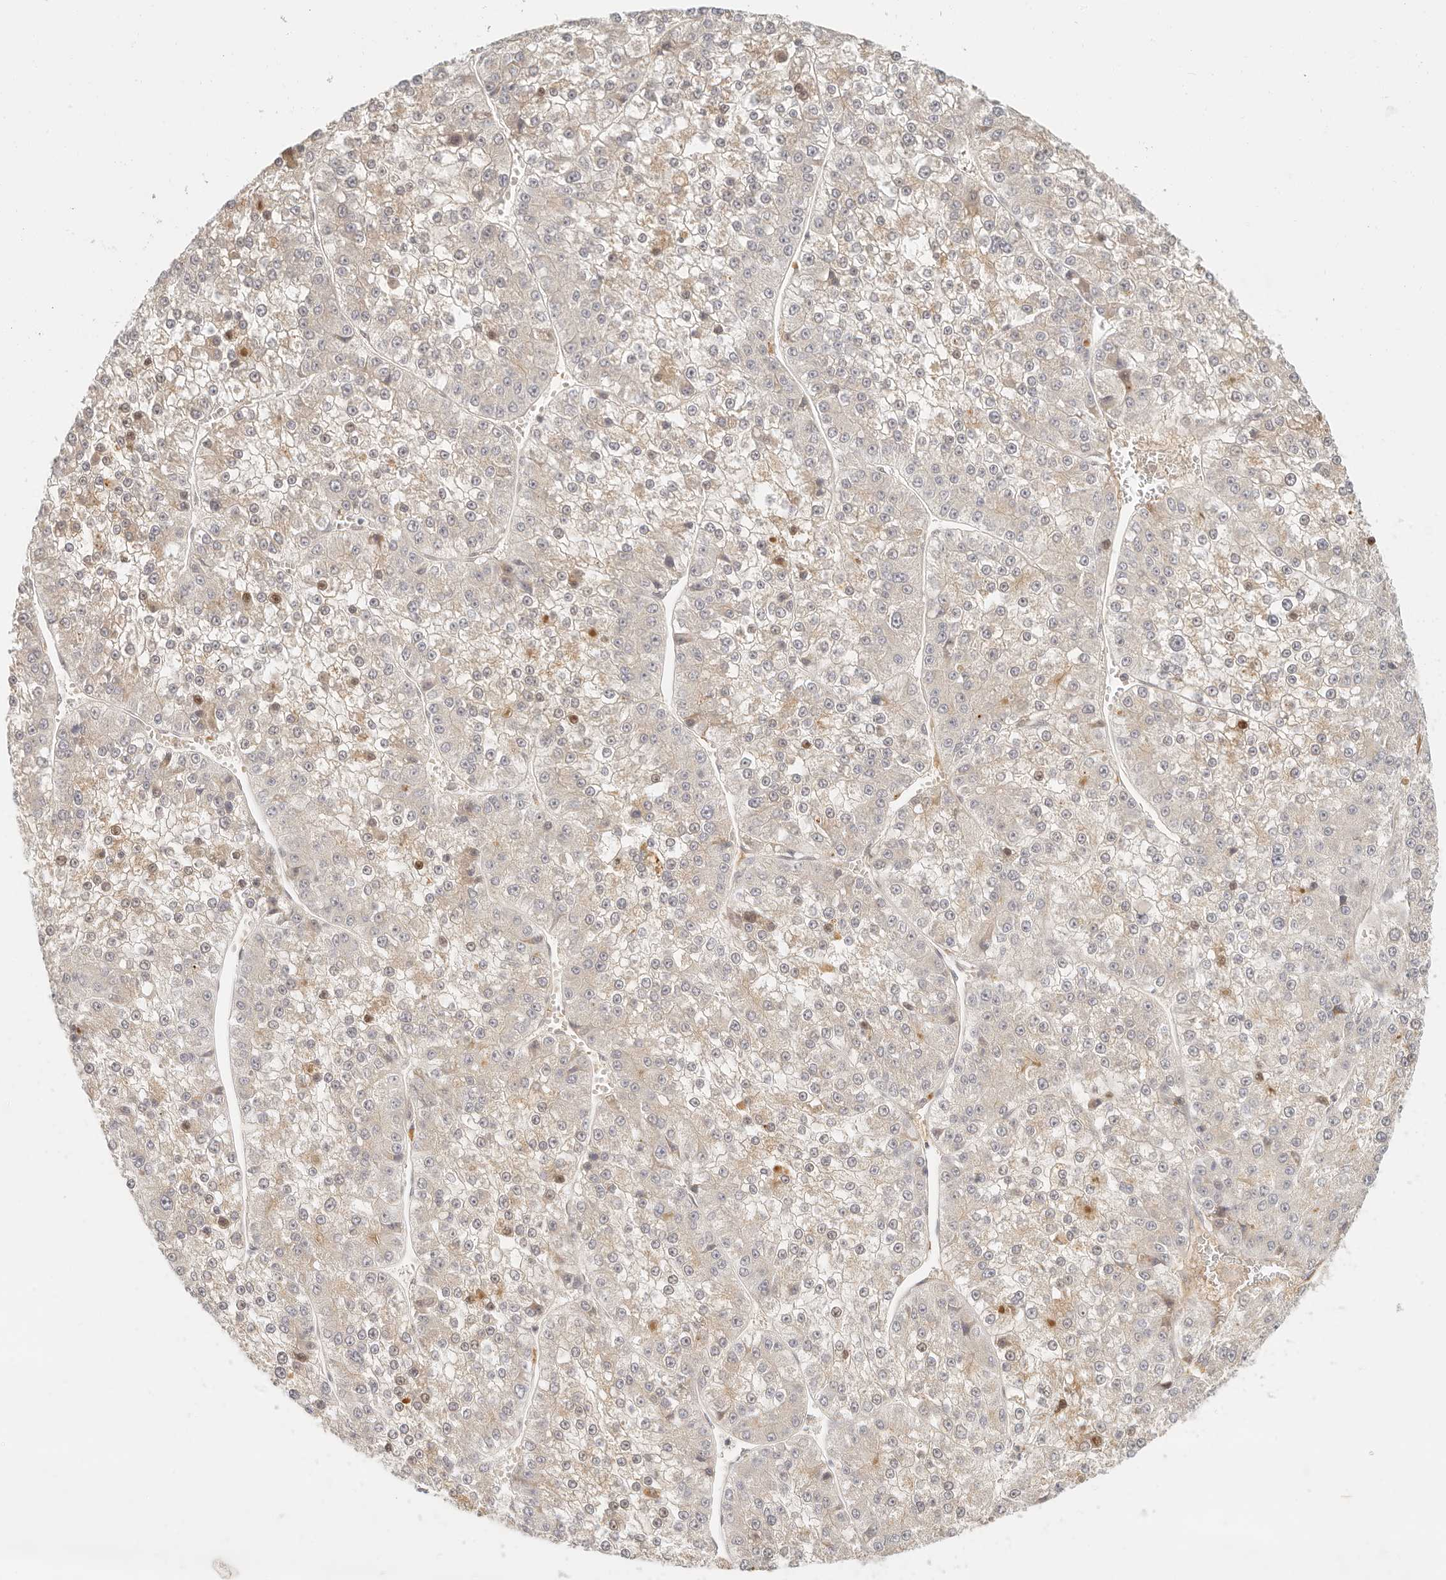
{"staining": {"intensity": "weak", "quantity": "<25%", "location": "cytoplasmic/membranous"}, "tissue": "liver cancer", "cell_type": "Tumor cells", "image_type": "cancer", "snomed": [{"axis": "morphology", "description": "Carcinoma, Hepatocellular, NOS"}, {"axis": "topography", "description": "Liver"}], "caption": "Immunohistochemical staining of liver cancer (hepatocellular carcinoma) exhibits no significant staining in tumor cells.", "gene": "INTS11", "patient": {"sex": "female", "age": 73}}